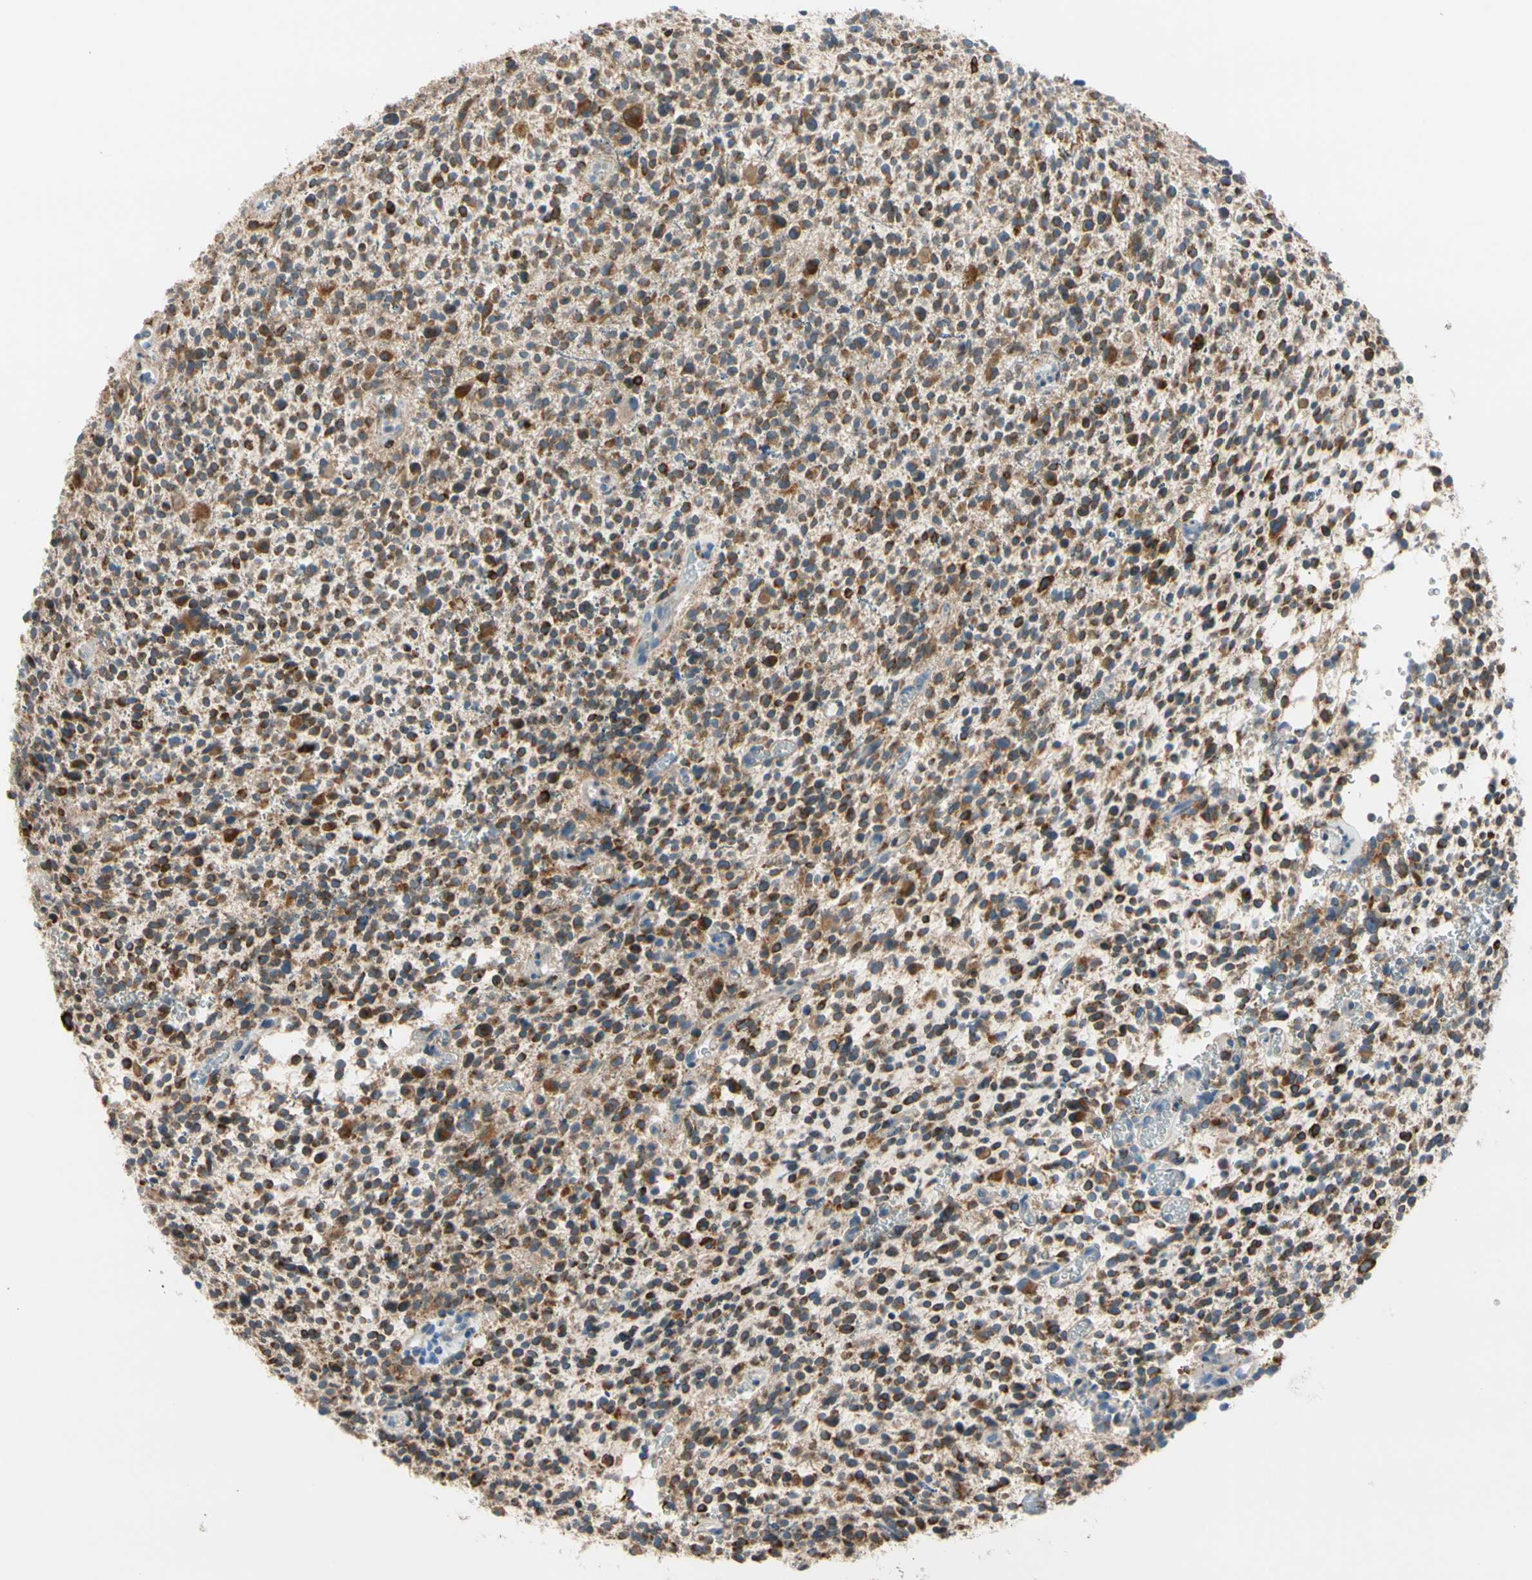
{"staining": {"intensity": "strong", "quantity": ">75%", "location": "cytoplasmic/membranous"}, "tissue": "glioma", "cell_type": "Tumor cells", "image_type": "cancer", "snomed": [{"axis": "morphology", "description": "Glioma, malignant, High grade"}, {"axis": "topography", "description": "Brain"}], "caption": "Protein expression by immunohistochemistry demonstrates strong cytoplasmic/membranous expression in about >75% of tumor cells in glioma.", "gene": "LRPAP1", "patient": {"sex": "male", "age": 48}}